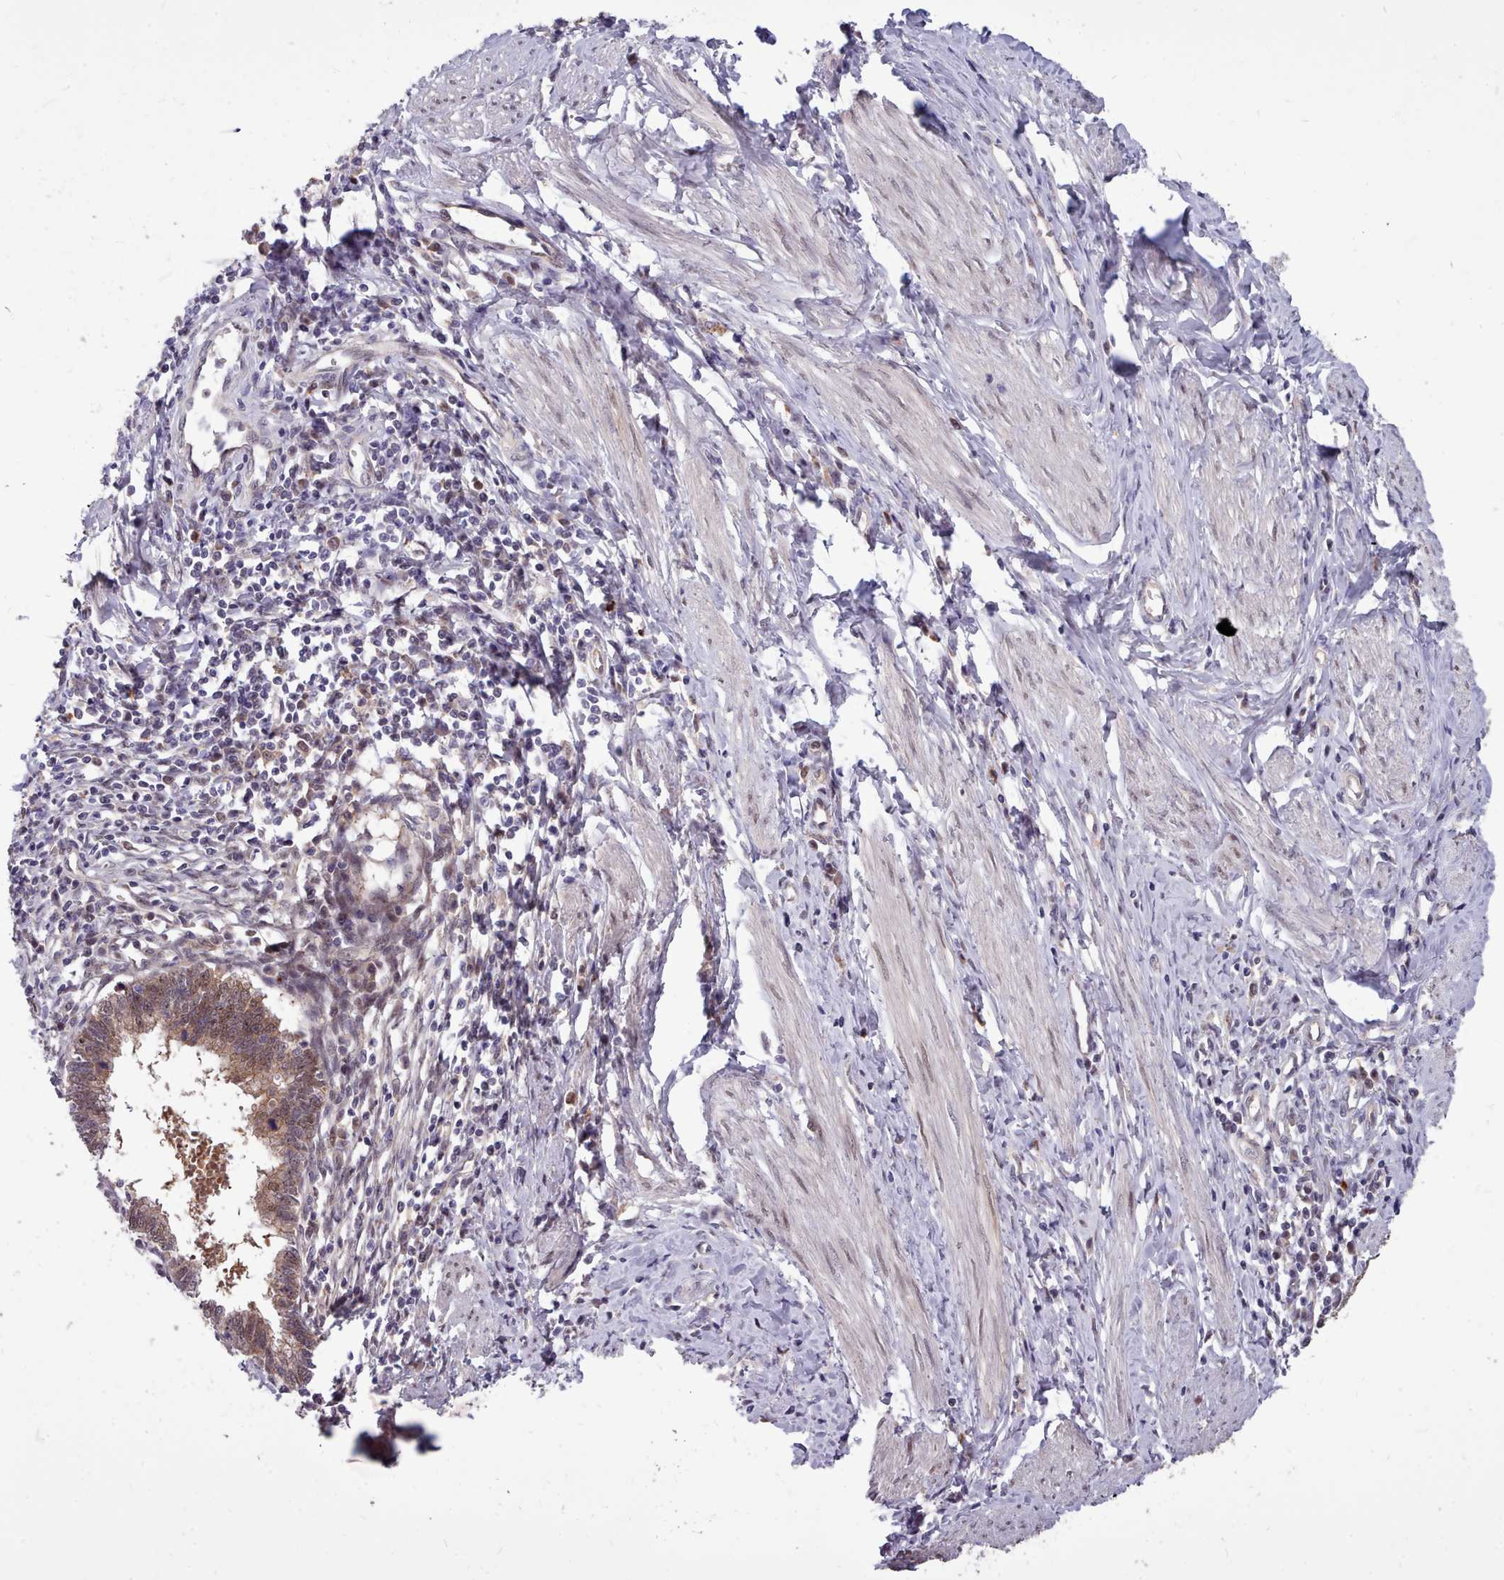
{"staining": {"intensity": "weak", "quantity": "25%-75%", "location": "nuclear"}, "tissue": "cervical cancer", "cell_type": "Tumor cells", "image_type": "cancer", "snomed": [{"axis": "morphology", "description": "Adenocarcinoma, NOS"}, {"axis": "topography", "description": "Cervix"}], "caption": "Immunohistochemistry of human cervical cancer reveals low levels of weak nuclear staining in about 25%-75% of tumor cells. Immunohistochemistry (ihc) stains the protein of interest in brown and the nuclei are stained blue.", "gene": "AHCY", "patient": {"sex": "female", "age": 36}}